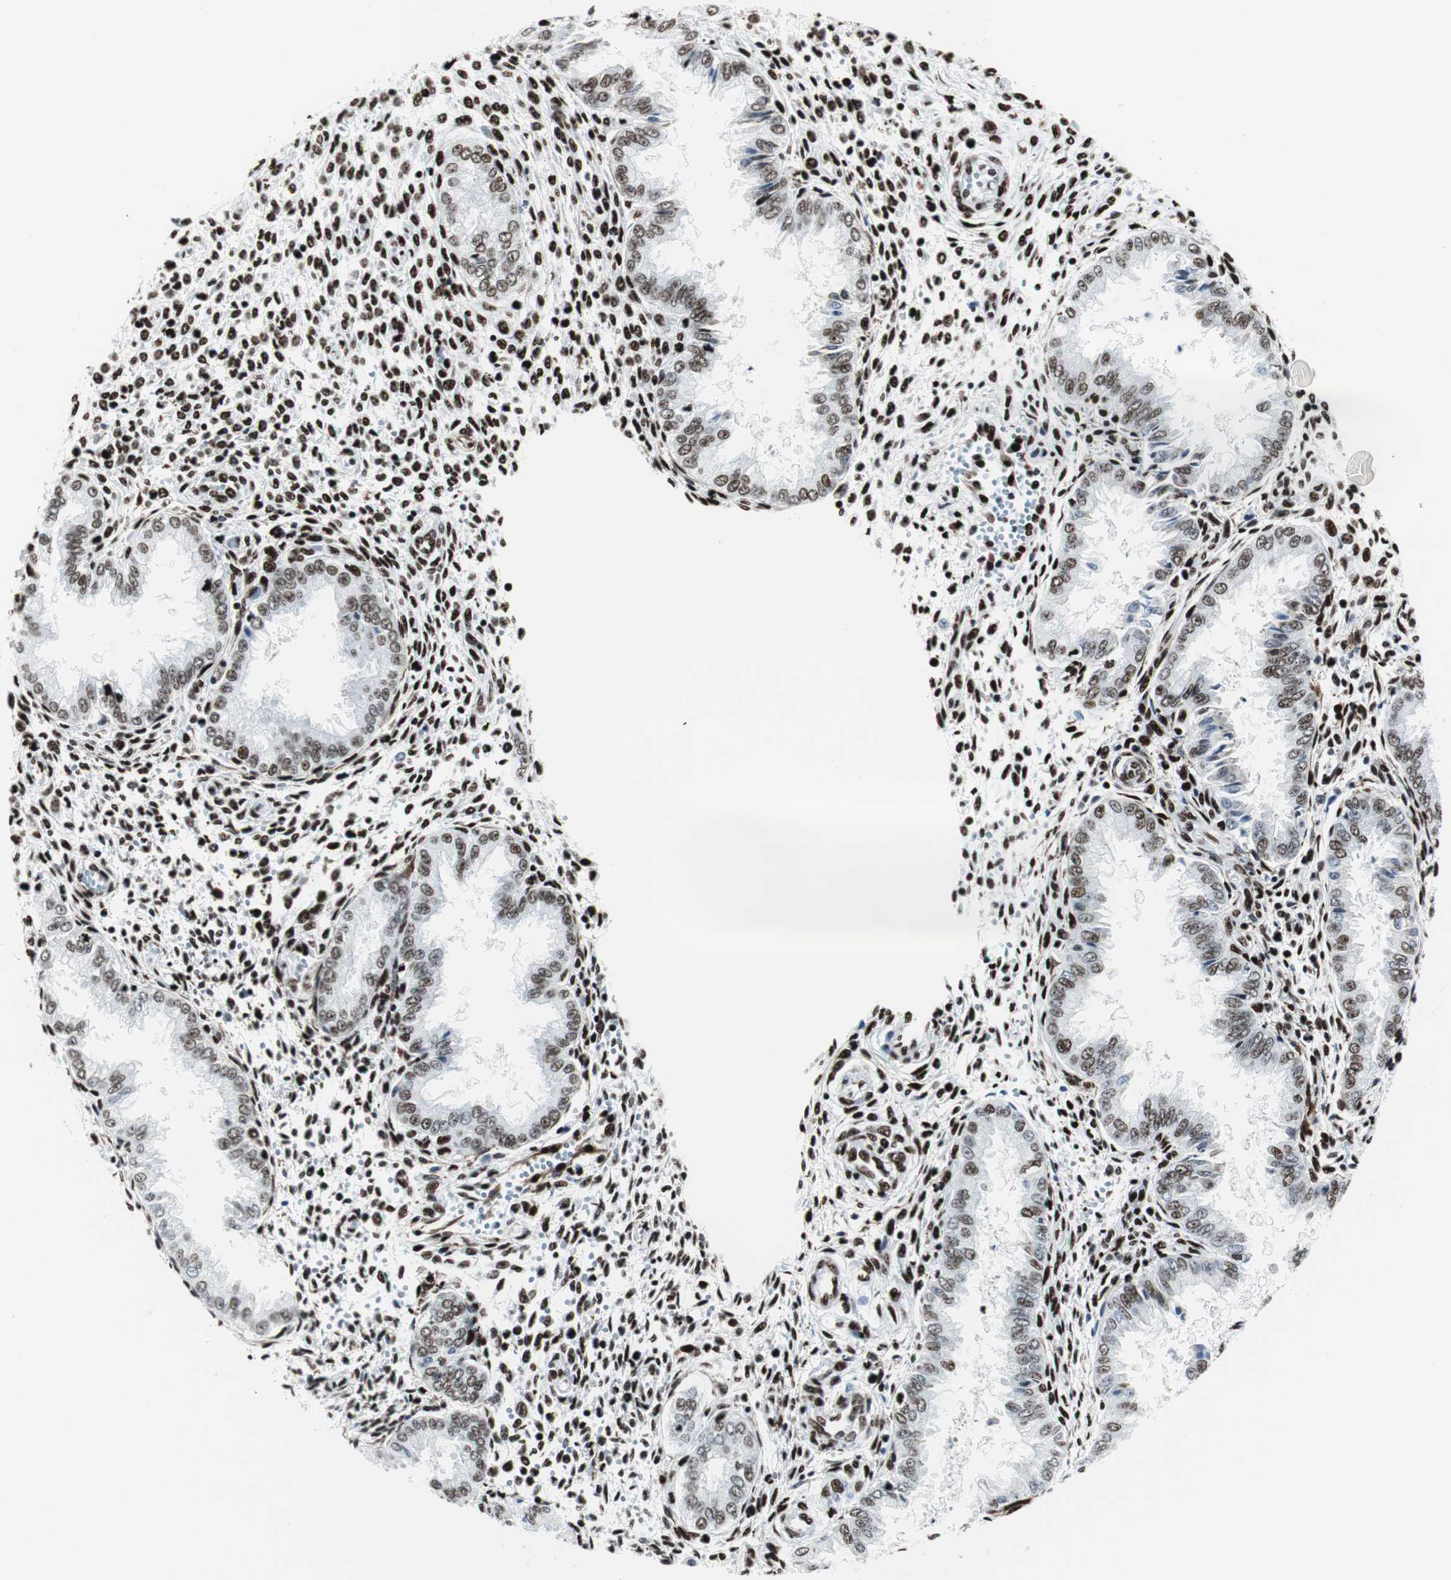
{"staining": {"intensity": "strong", "quantity": ">75%", "location": "nuclear"}, "tissue": "endometrium", "cell_type": "Cells in endometrial stroma", "image_type": "normal", "snomed": [{"axis": "morphology", "description": "Normal tissue, NOS"}, {"axis": "topography", "description": "Endometrium"}], "caption": "Protein staining of normal endometrium shows strong nuclear expression in about >75% of cells in endometrial stroma. (DAB = brown stain, brightfield microscopy at high magnification).", "gene": "NCL", "patient": {"sex": "female", "age": 33}}